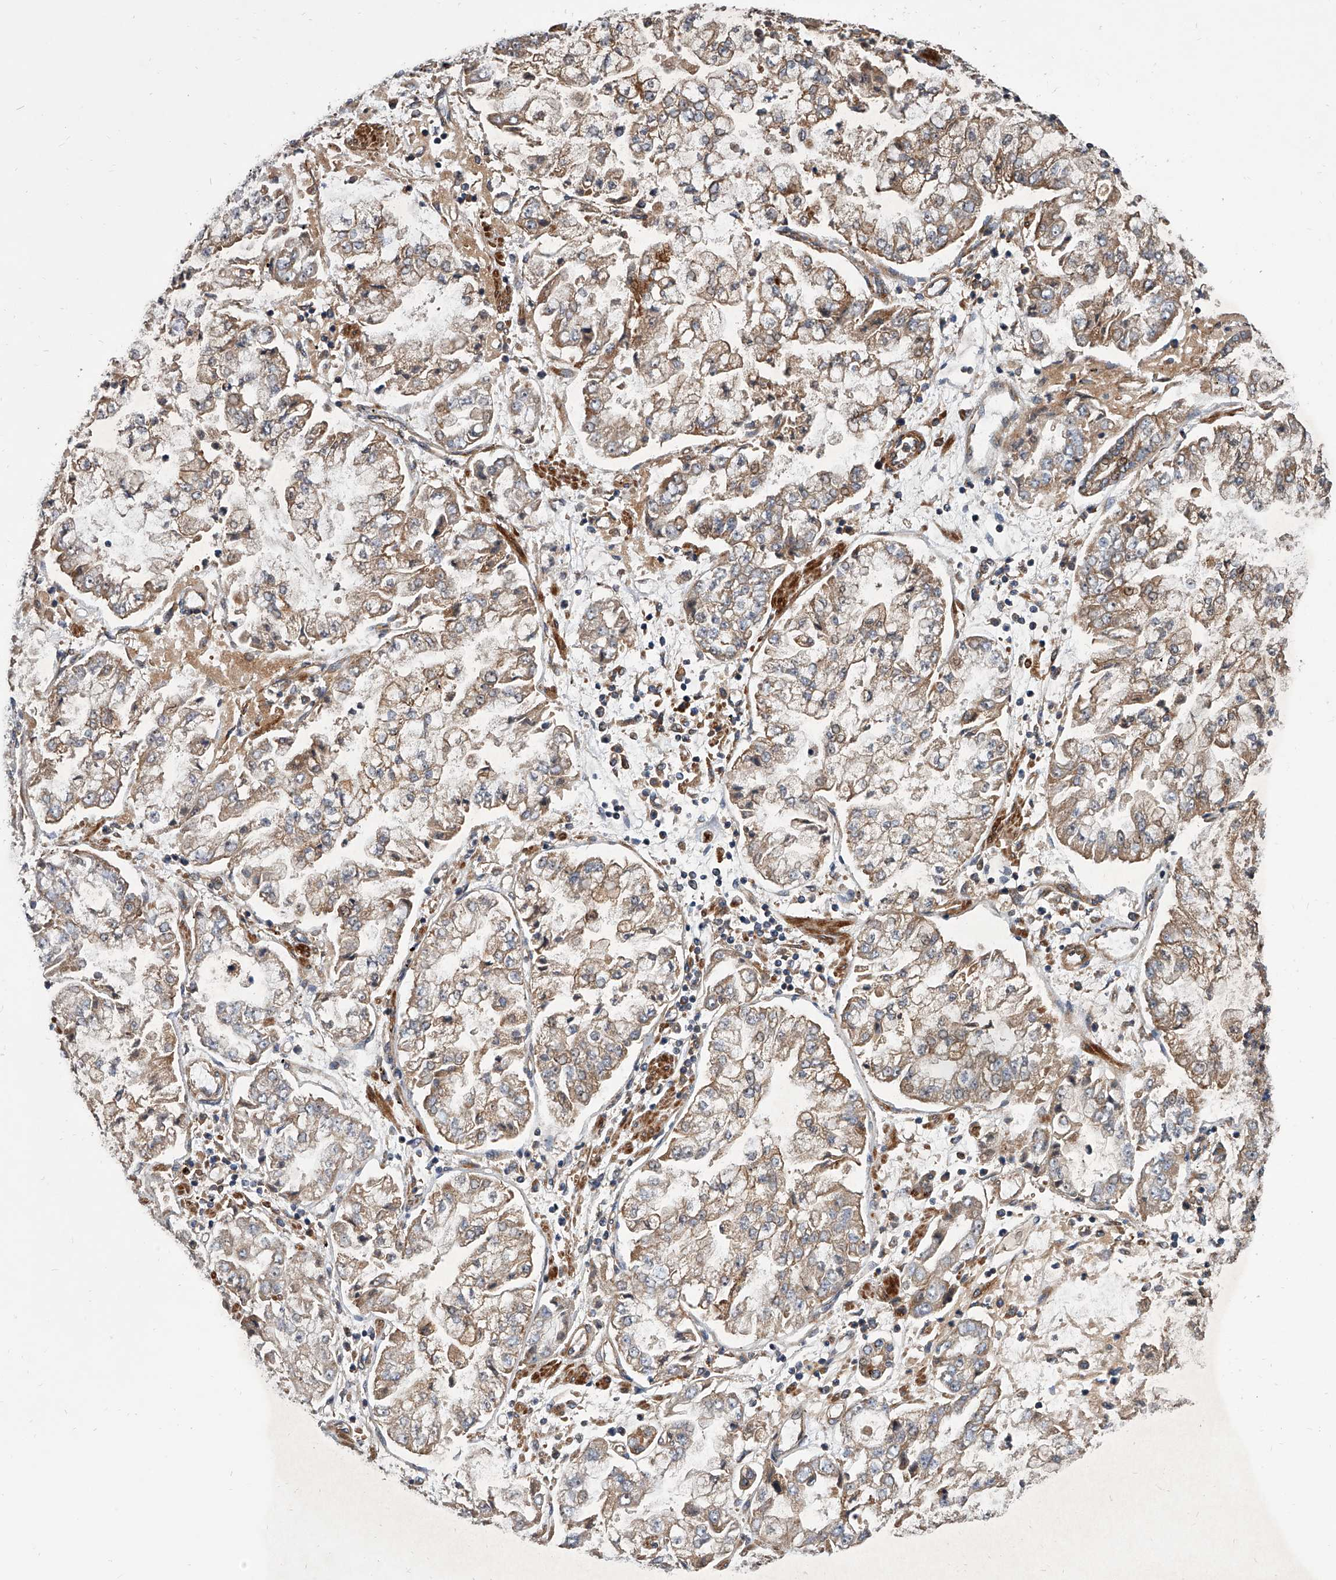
{"staining": {"intensity": "moderate", "quantity": ">75%", "location": "cytoplasmic/membranous"}, "tissue": "stomach cancer", "cell_type": "Tumor cells", "image_type": "cancer", "snomed": [{"axis": "morphology", "description": "Adenocarcinoma, NOS"}, {"axis": "topography", "description": "Stomach"}], "caption": "Brown immunohistochemical staining in stomach cancer shows moderate cytoplasmic/membranous expression in about >75% of tumor cells.", "gene": "USP47", "patient": {"sex": "male", "age": 76}}